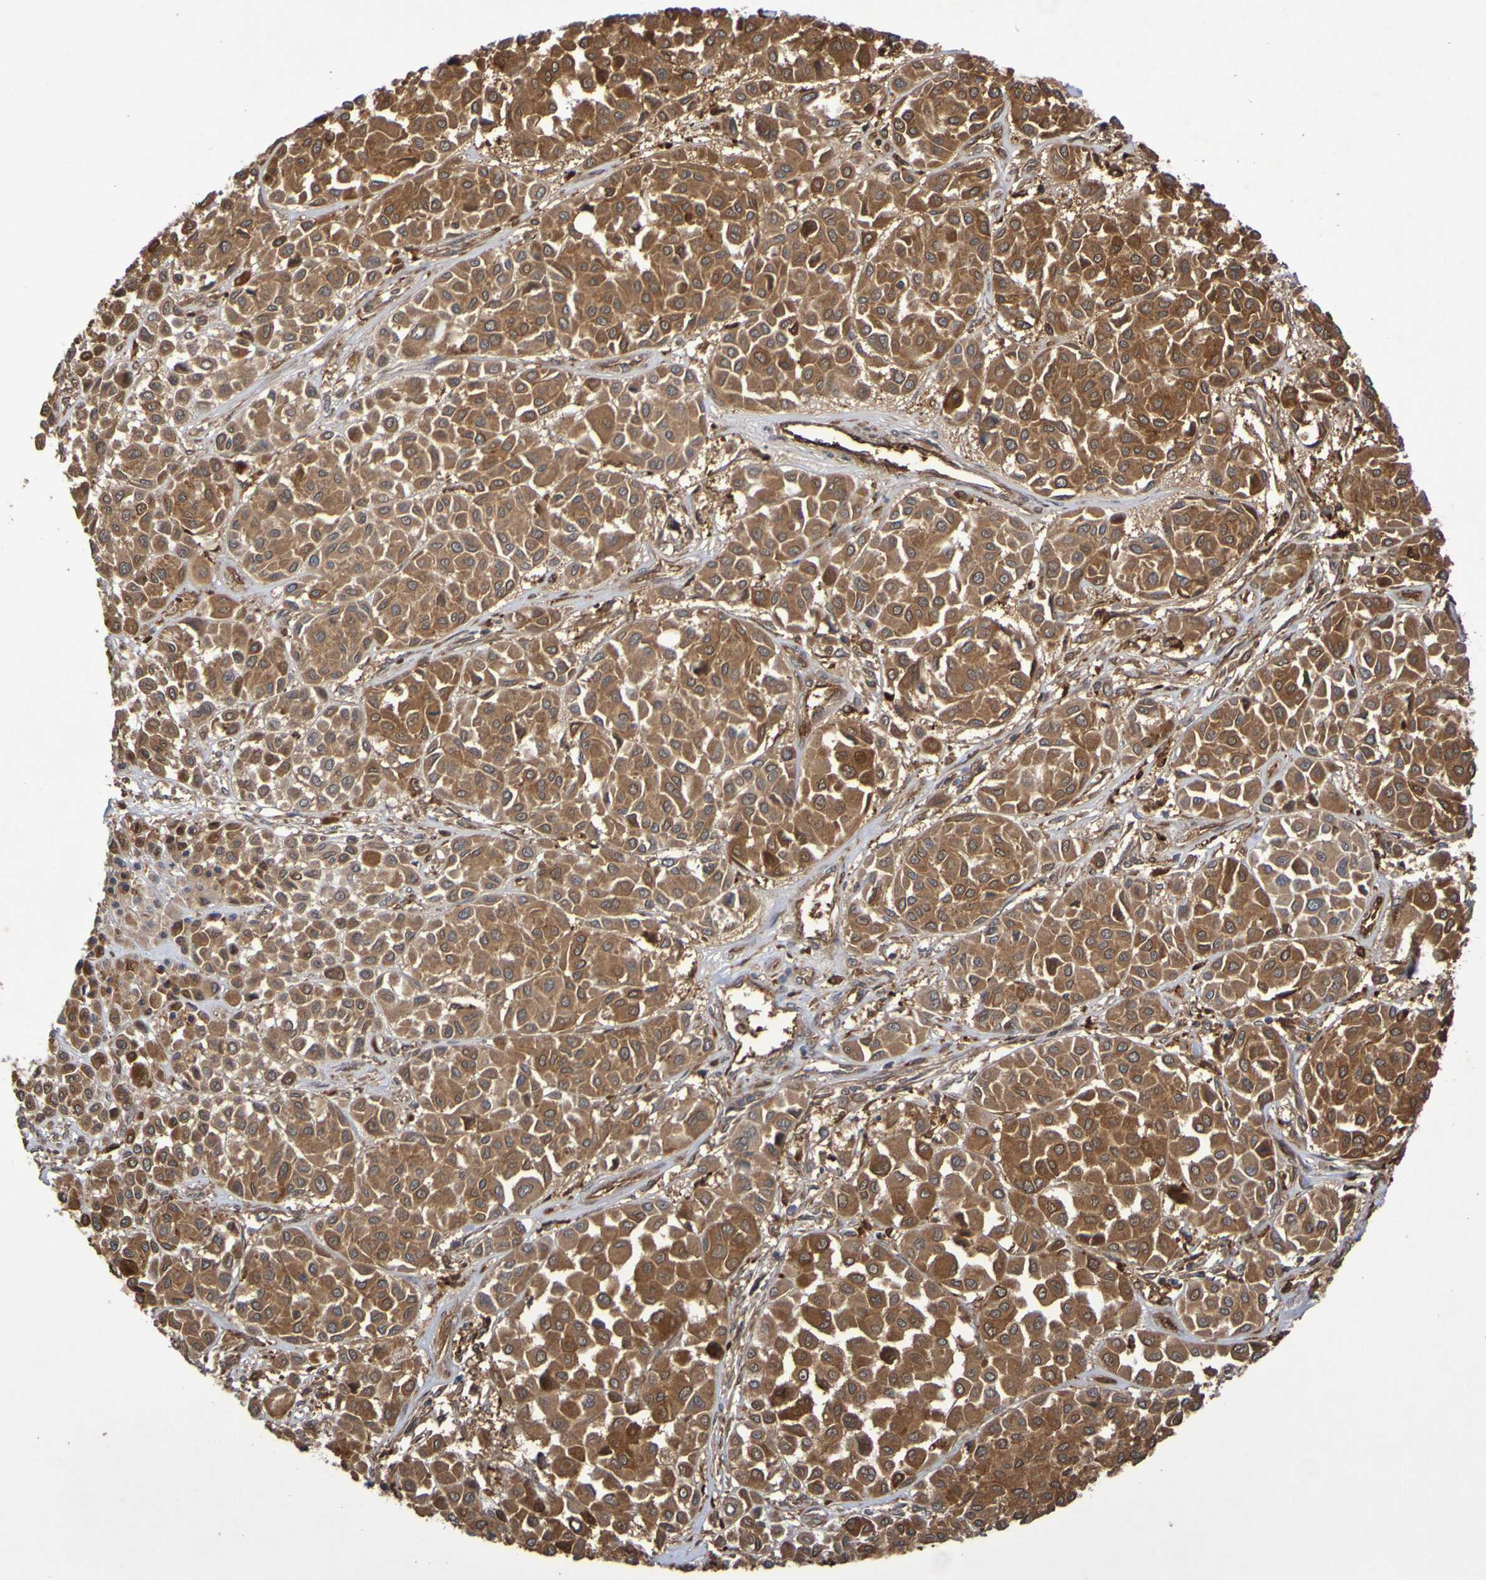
{"staining": {"intensity": "moderate", "quantity": ">75%", "location": "cytoplasmic/membranous"}, "tissue": "melanoma", "cell_type": "Tumor cells", "image_type": "cancer", "snomed": [{"axis": "morphology", "description": "Malignant melanoma, Metastatic site"}, {"axis": "topography", "description": "Soft tissue"}], "caption": "A histopathology image showing moderate cytoplasmic/membranous staining in about >75% of tumor cells in melanoma, as visualized by brown immunohistochemical staining.", "gene": "SERPINB6", "patient": {"sex": "male", "age": 41}}